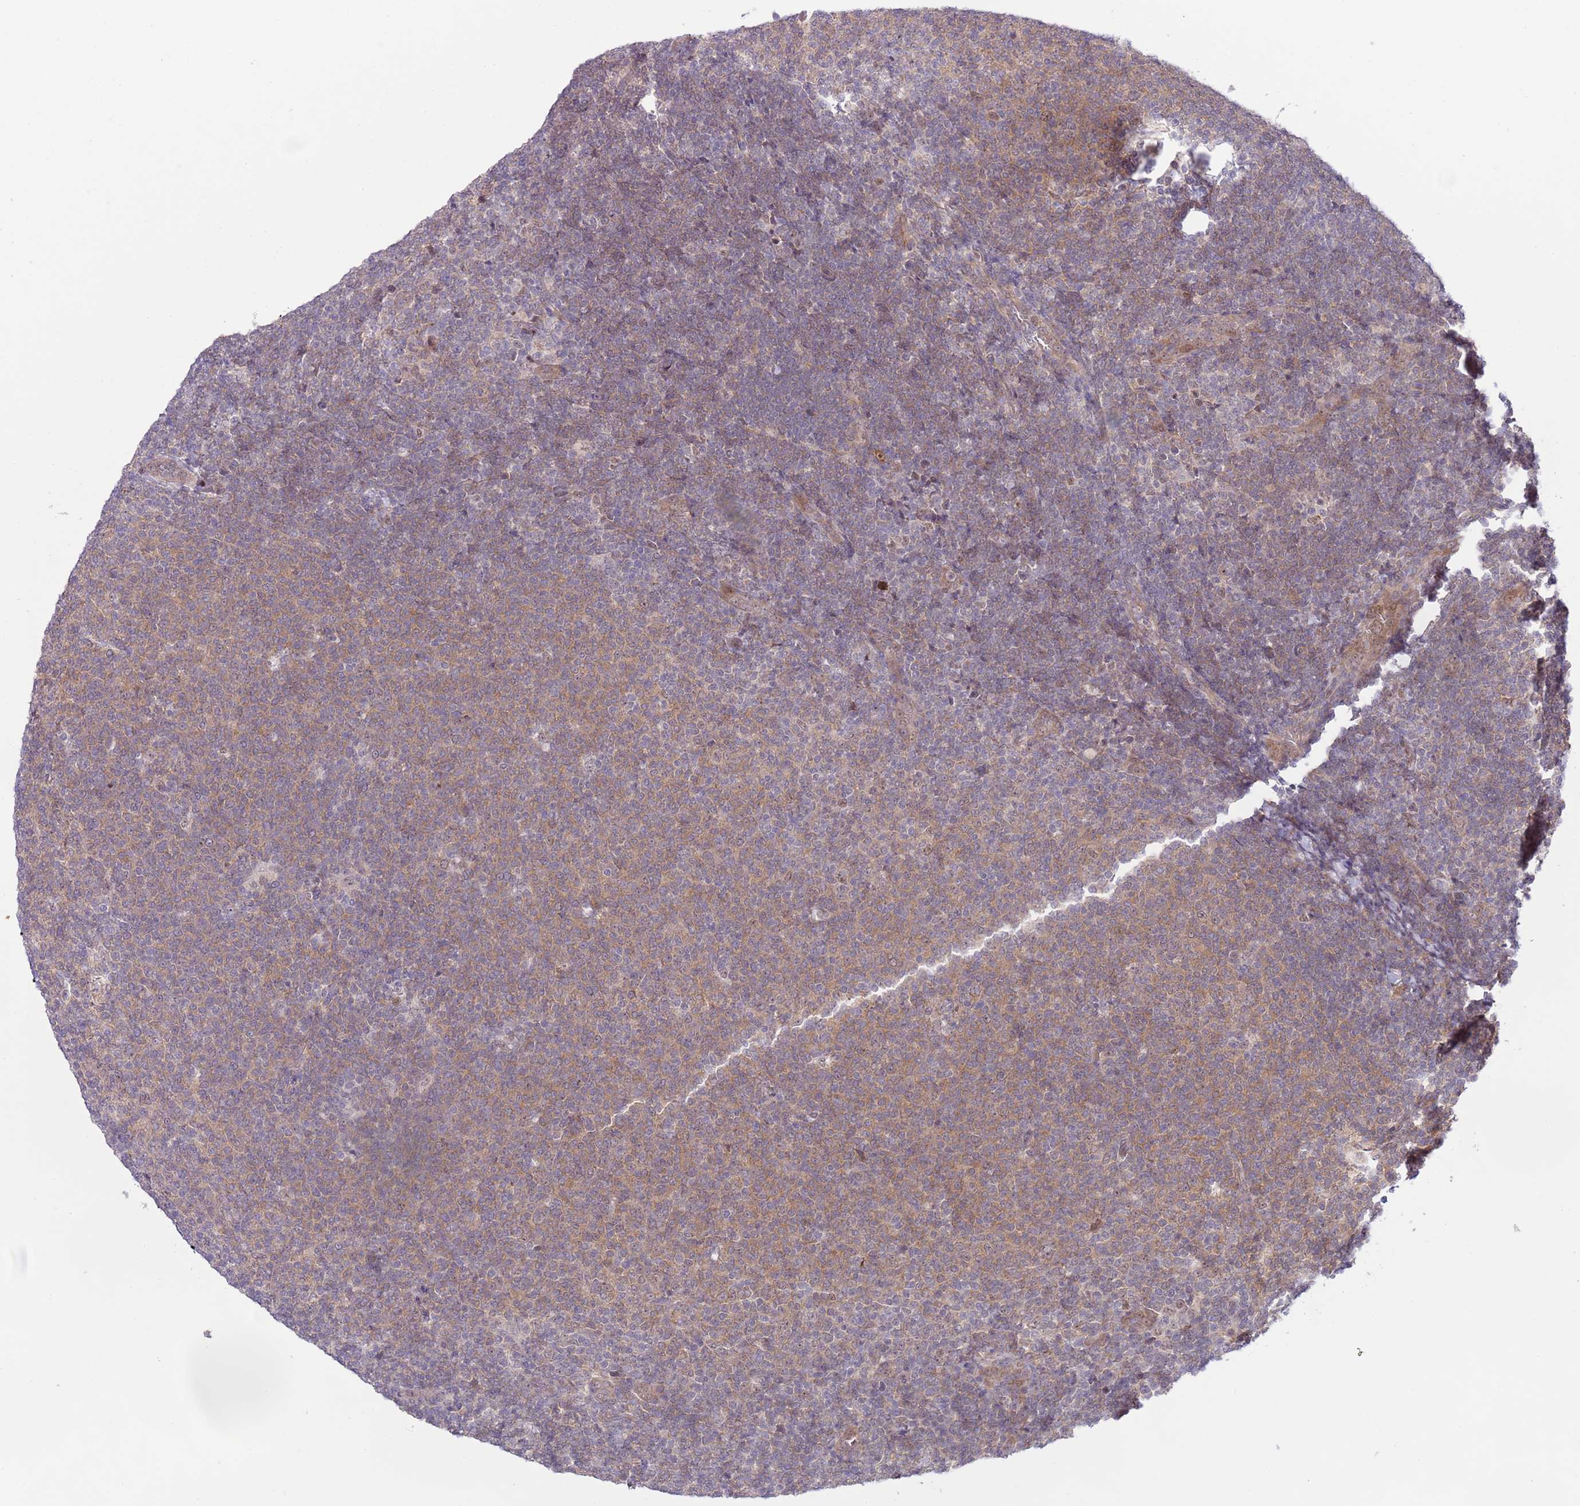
{"staining": {"intensity": "weak", "quantity": "25%-75%", "location": "cytoplasmic/membranous"}, "tissue": "lymphoma", "cell_type": "Tumor cells", "image_type": "cancer", "snomed": [{"axis": "morphology", "description": "Malignant lymphoma, non-Hodgkin's type, Low grade"}, {"axis": "topography", "description": "Lymph node"}], "caption": "Protein positivity by immunohistochemistry exhibits weak cytoplasmic/membranous positivity in about 25%-75% of tumor cells in lymphoma. The staining was performed using DAB (3,3'-diaminobenzidine), with brown indicating positive protein expression. Nuclei are stained blue with hematoxylin.", "gene": "CHD1", "patient": {"sex": "male", "age": 66}}